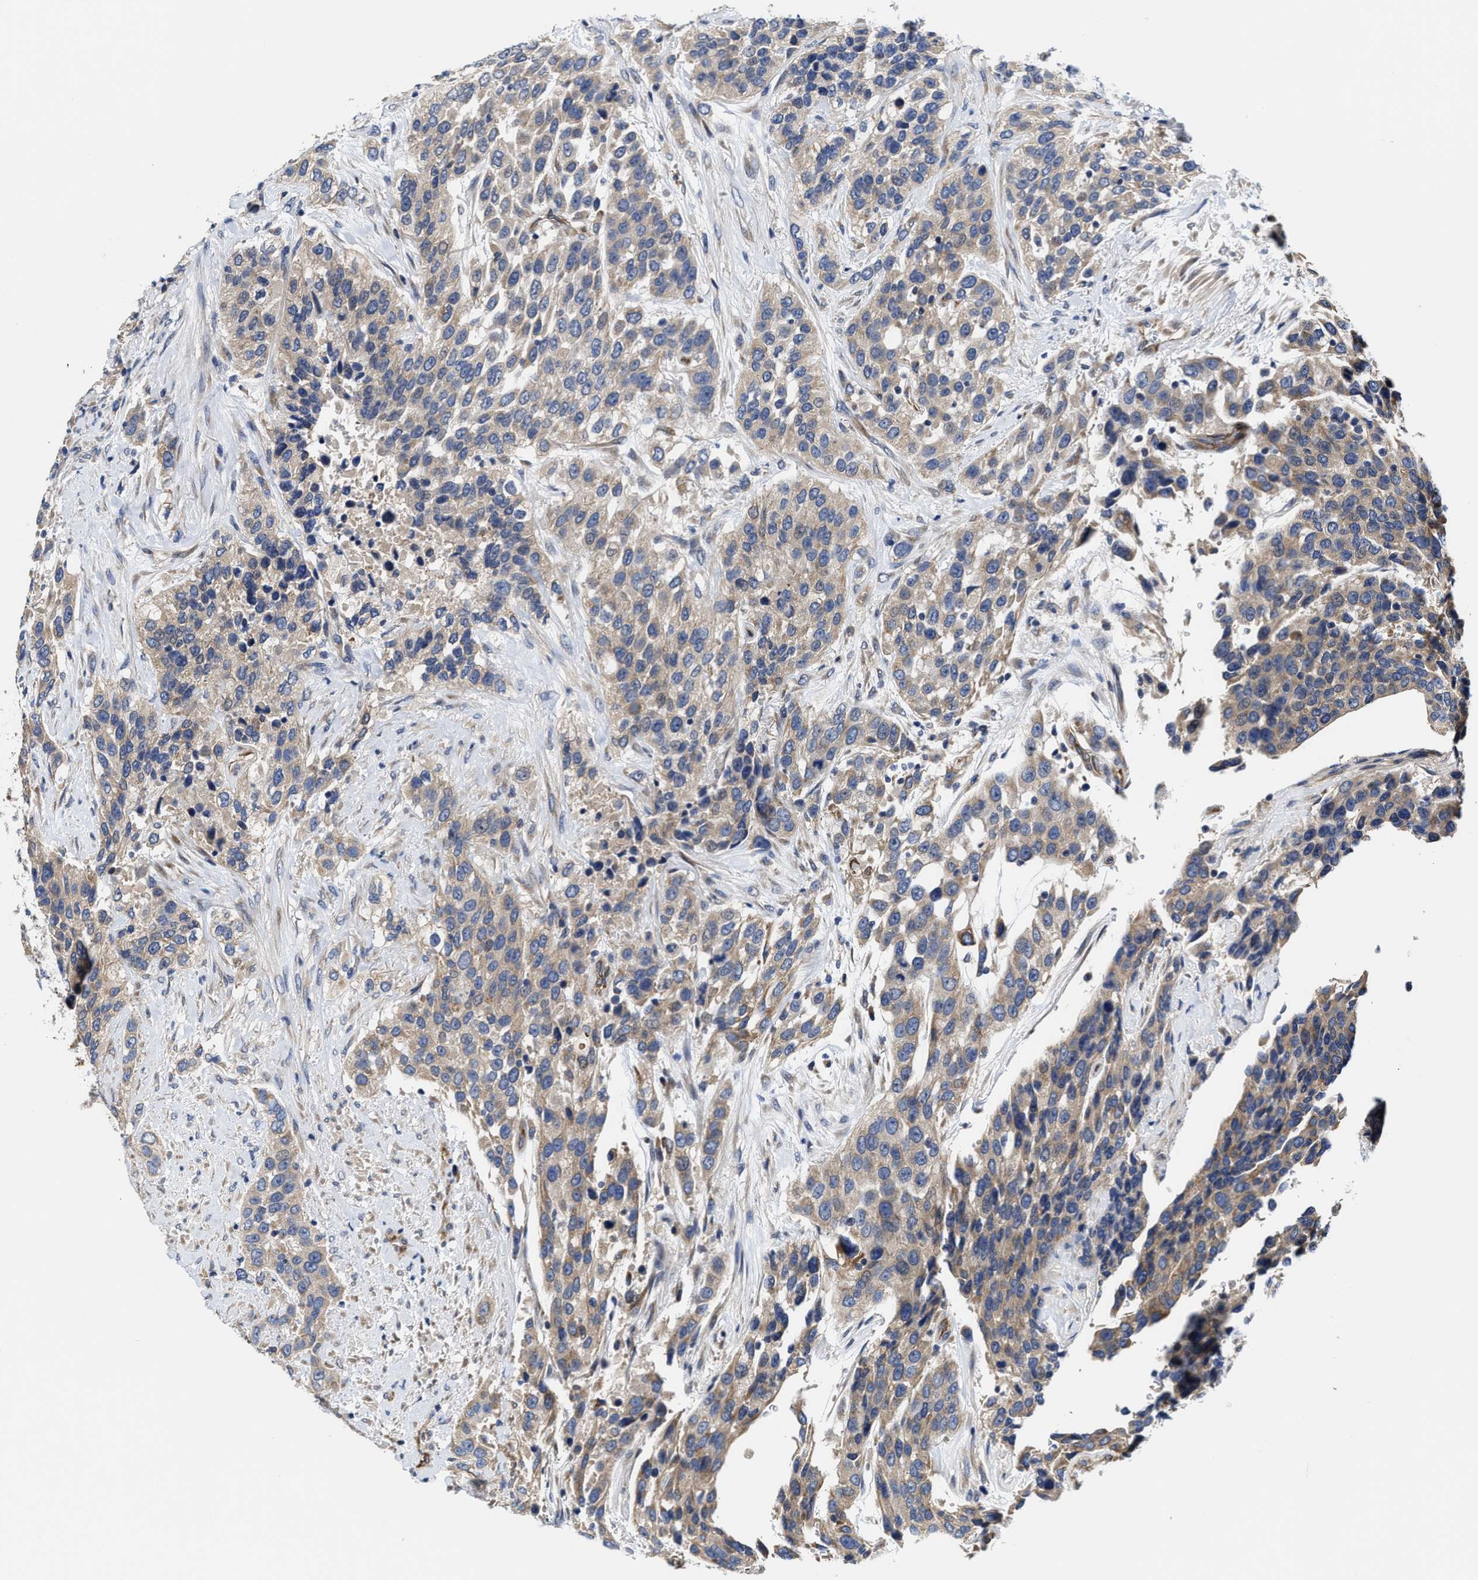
{"staining": {"intensity": "weak", "quantity": "<25%", "location": "cytoplasmic/membranous"}, "tissue": "urothelial cancer", "cell_type": "Tumor cells", "image_type": "cancer", "snomed": [{"axis": "morphology", "description": "Urothelial carcinoma, High grade"}, {"axis": "topography", "description": "Urinary bladder"}], "caption": "Tumor cells are negative for protein expression in human urothelial cancer.", "gene": "TRAF6", "patient": {"sex": "female", "age": 80}}